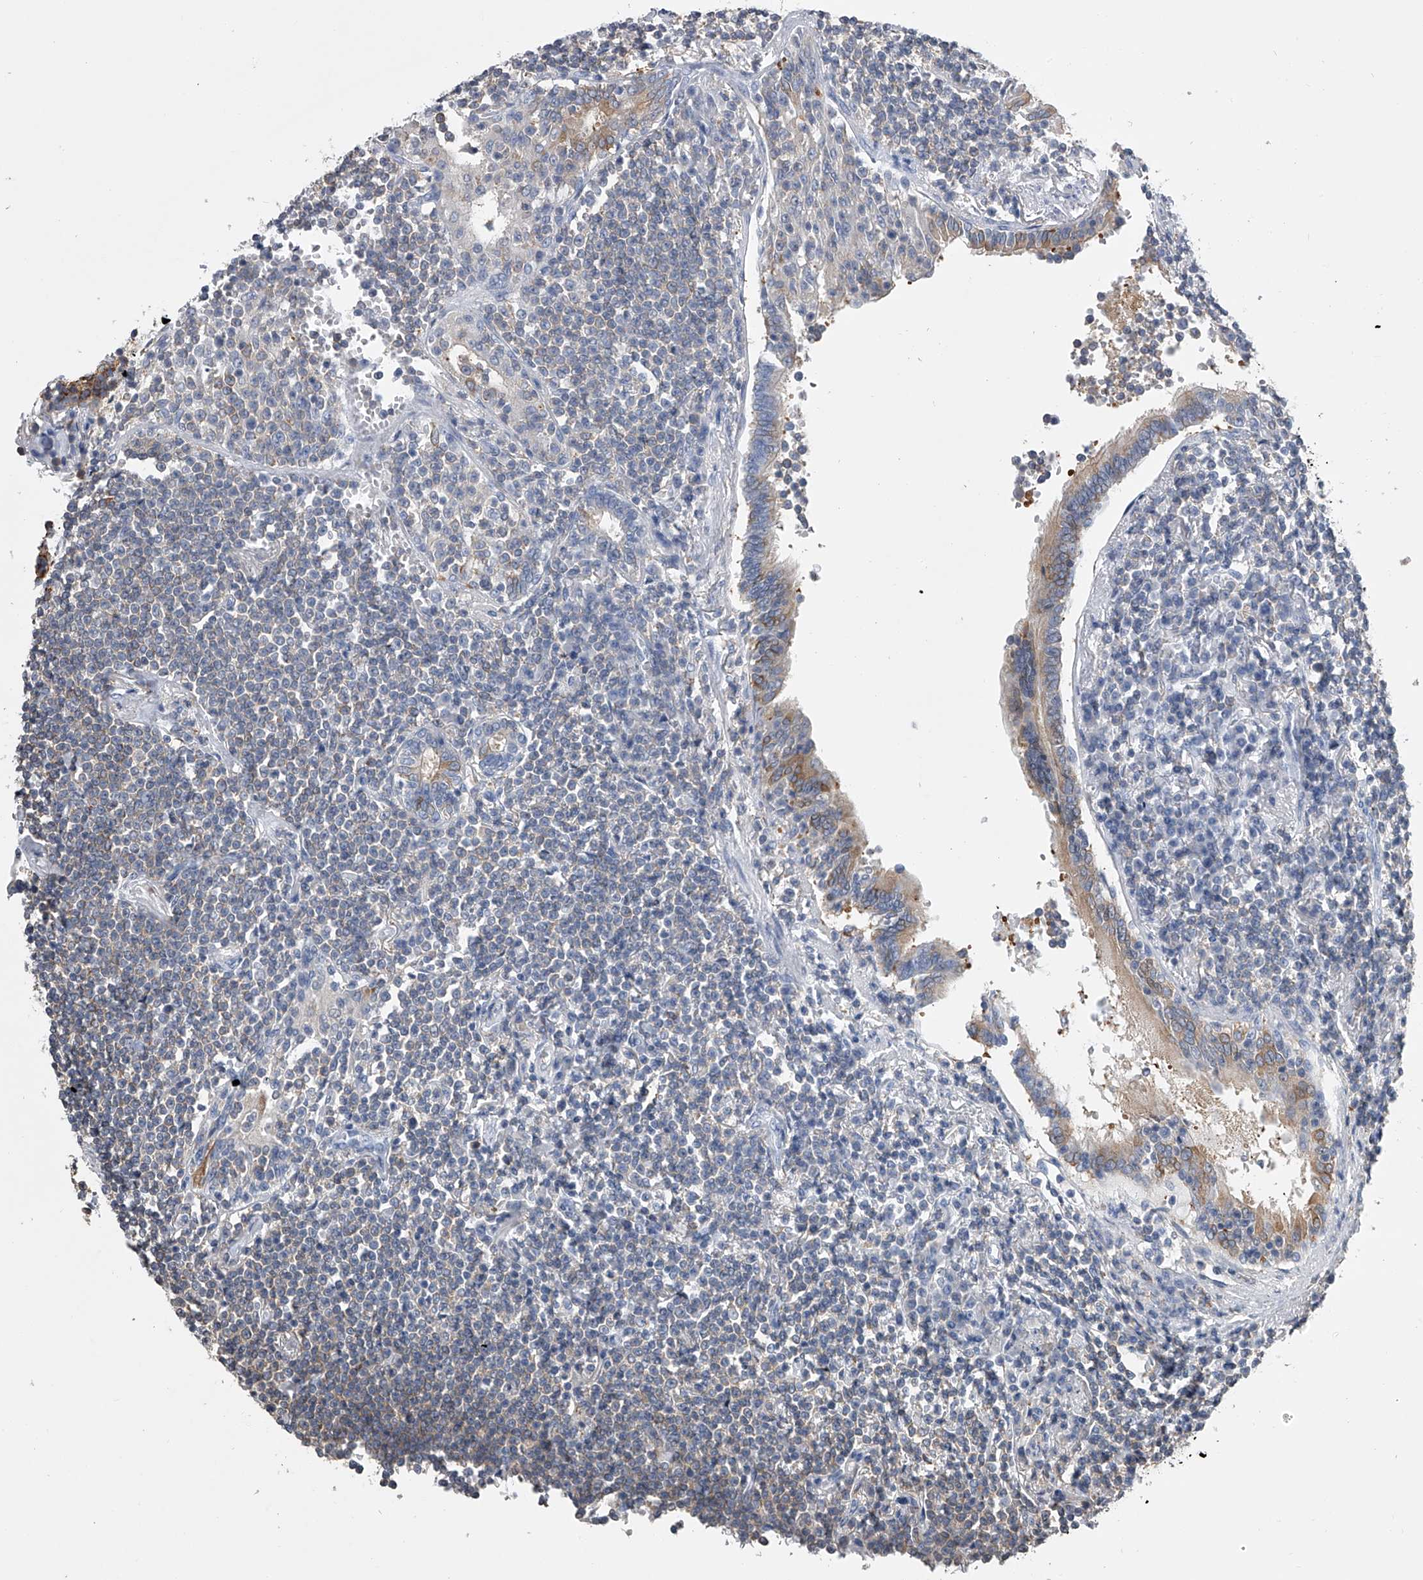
{"staining": {"intensity": "negative", "quantity": "none", "location": "none"}, "tissue": "lymphoma", "cell_type": "Tumor cells", "image_type": "cancer", "snomed": [{"axis": "morphology", "description": "Malignant lymphoma, non-Hodgkin's type, Low grade"}, {"axis": "topography", "description": "Lung"}], "caption": "Image shows no protein staining in tumor cells of lymphoma tissue.", "gene": "TASP1", "patient": {"sex": "female", "age": 71}}